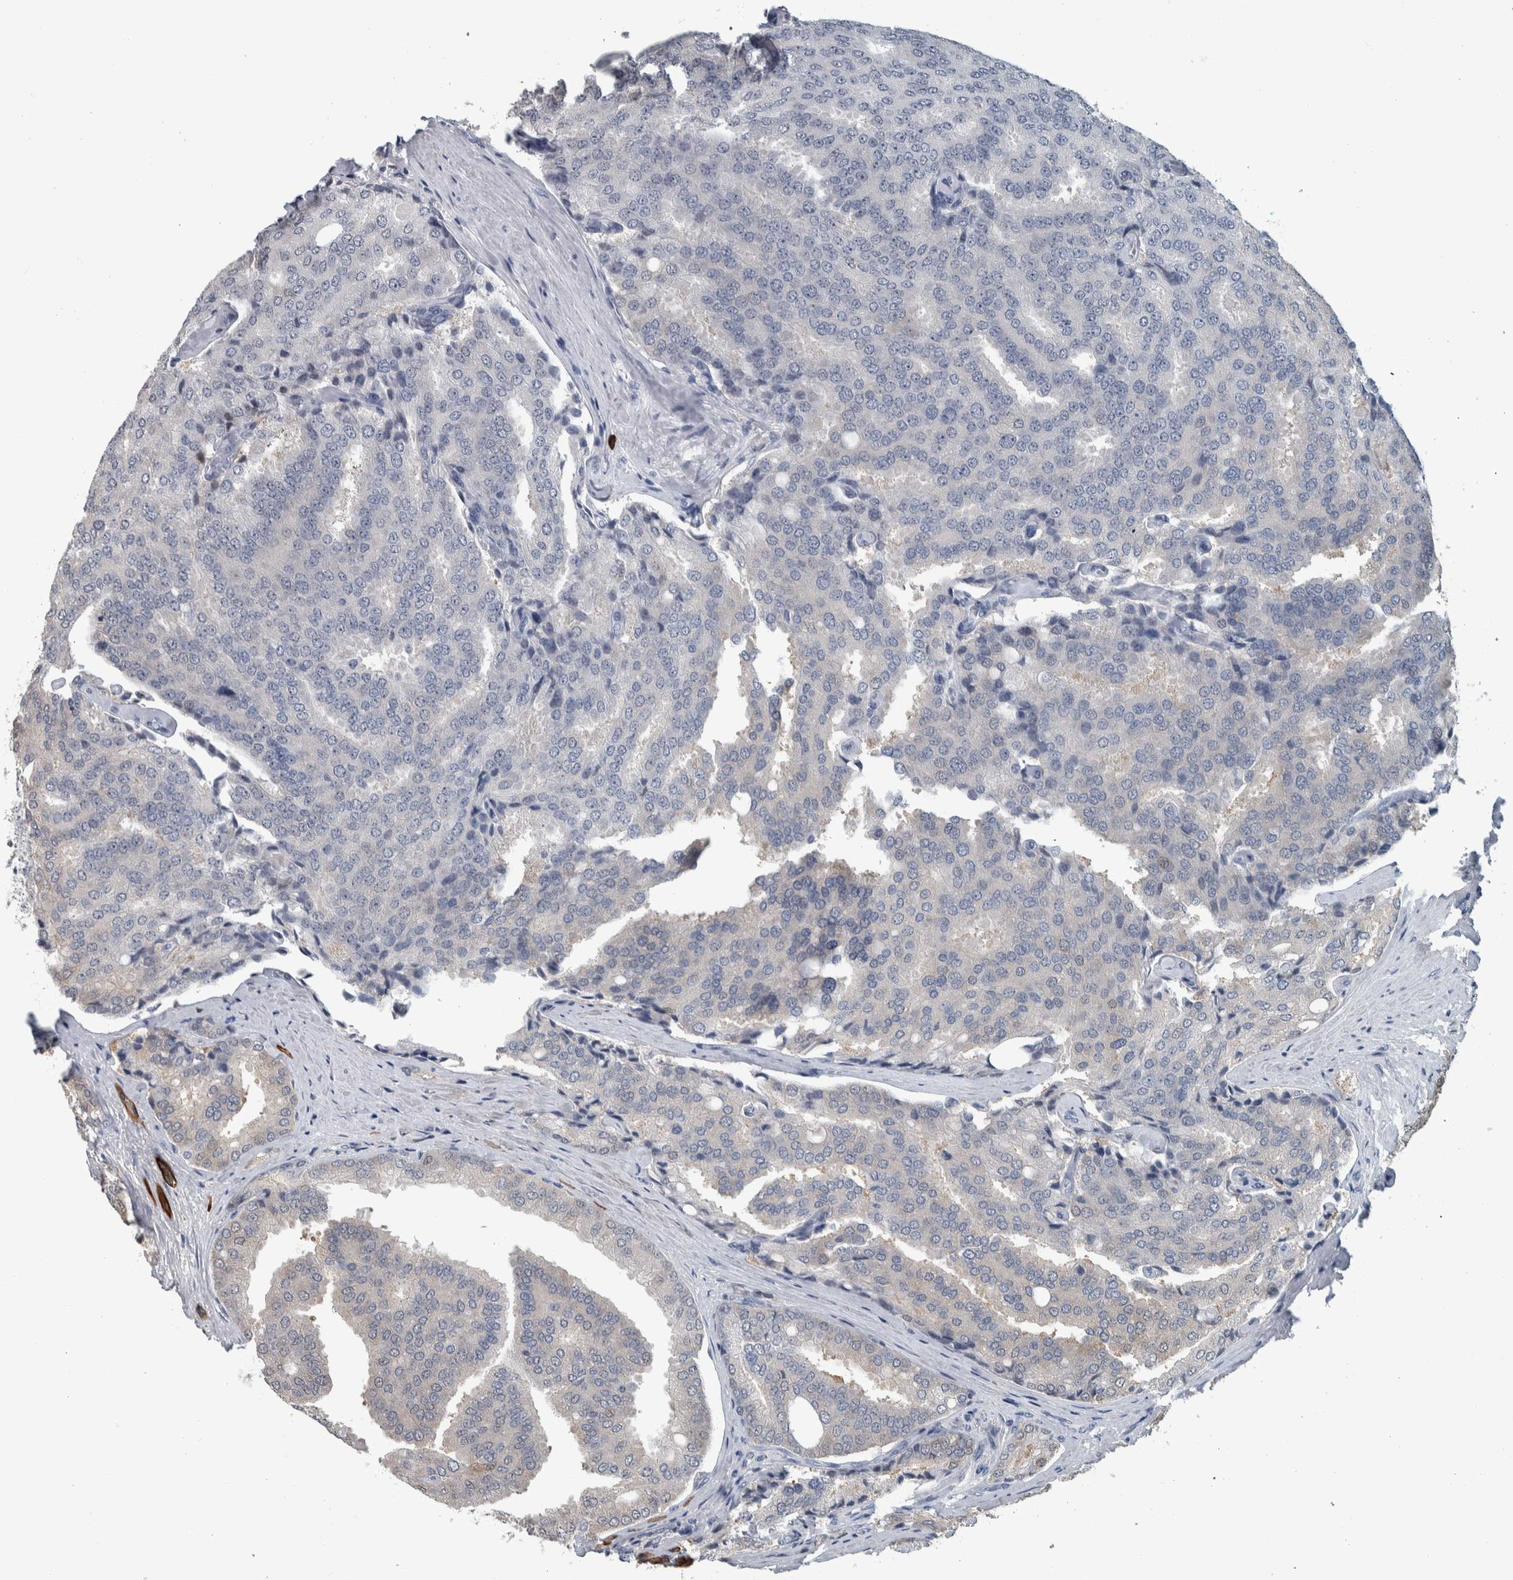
{"staining": {"intensity": "negative", "quantity": "none", "location": "none"}, "tissue": "prostate cancer", "cell_type": "Tumor cells", "image_type": "cancer", "snomed": [{"axis": "morphology", "description": "Adenocarcinoma, High grade"}, {"axis": "topography", "description": "Prostate"}], "caption": "The photomicrograph reveals no staining of tumor cells in prostate cancer (adenocarcinoma (high-grade)). (DAB (3,3'-diaminobenzidine) immunohistochemistry visualized using brightfield microscopy, high magnification).", "gene": "CAVIN4", "patient": {"sex": "male", "age": 50}}